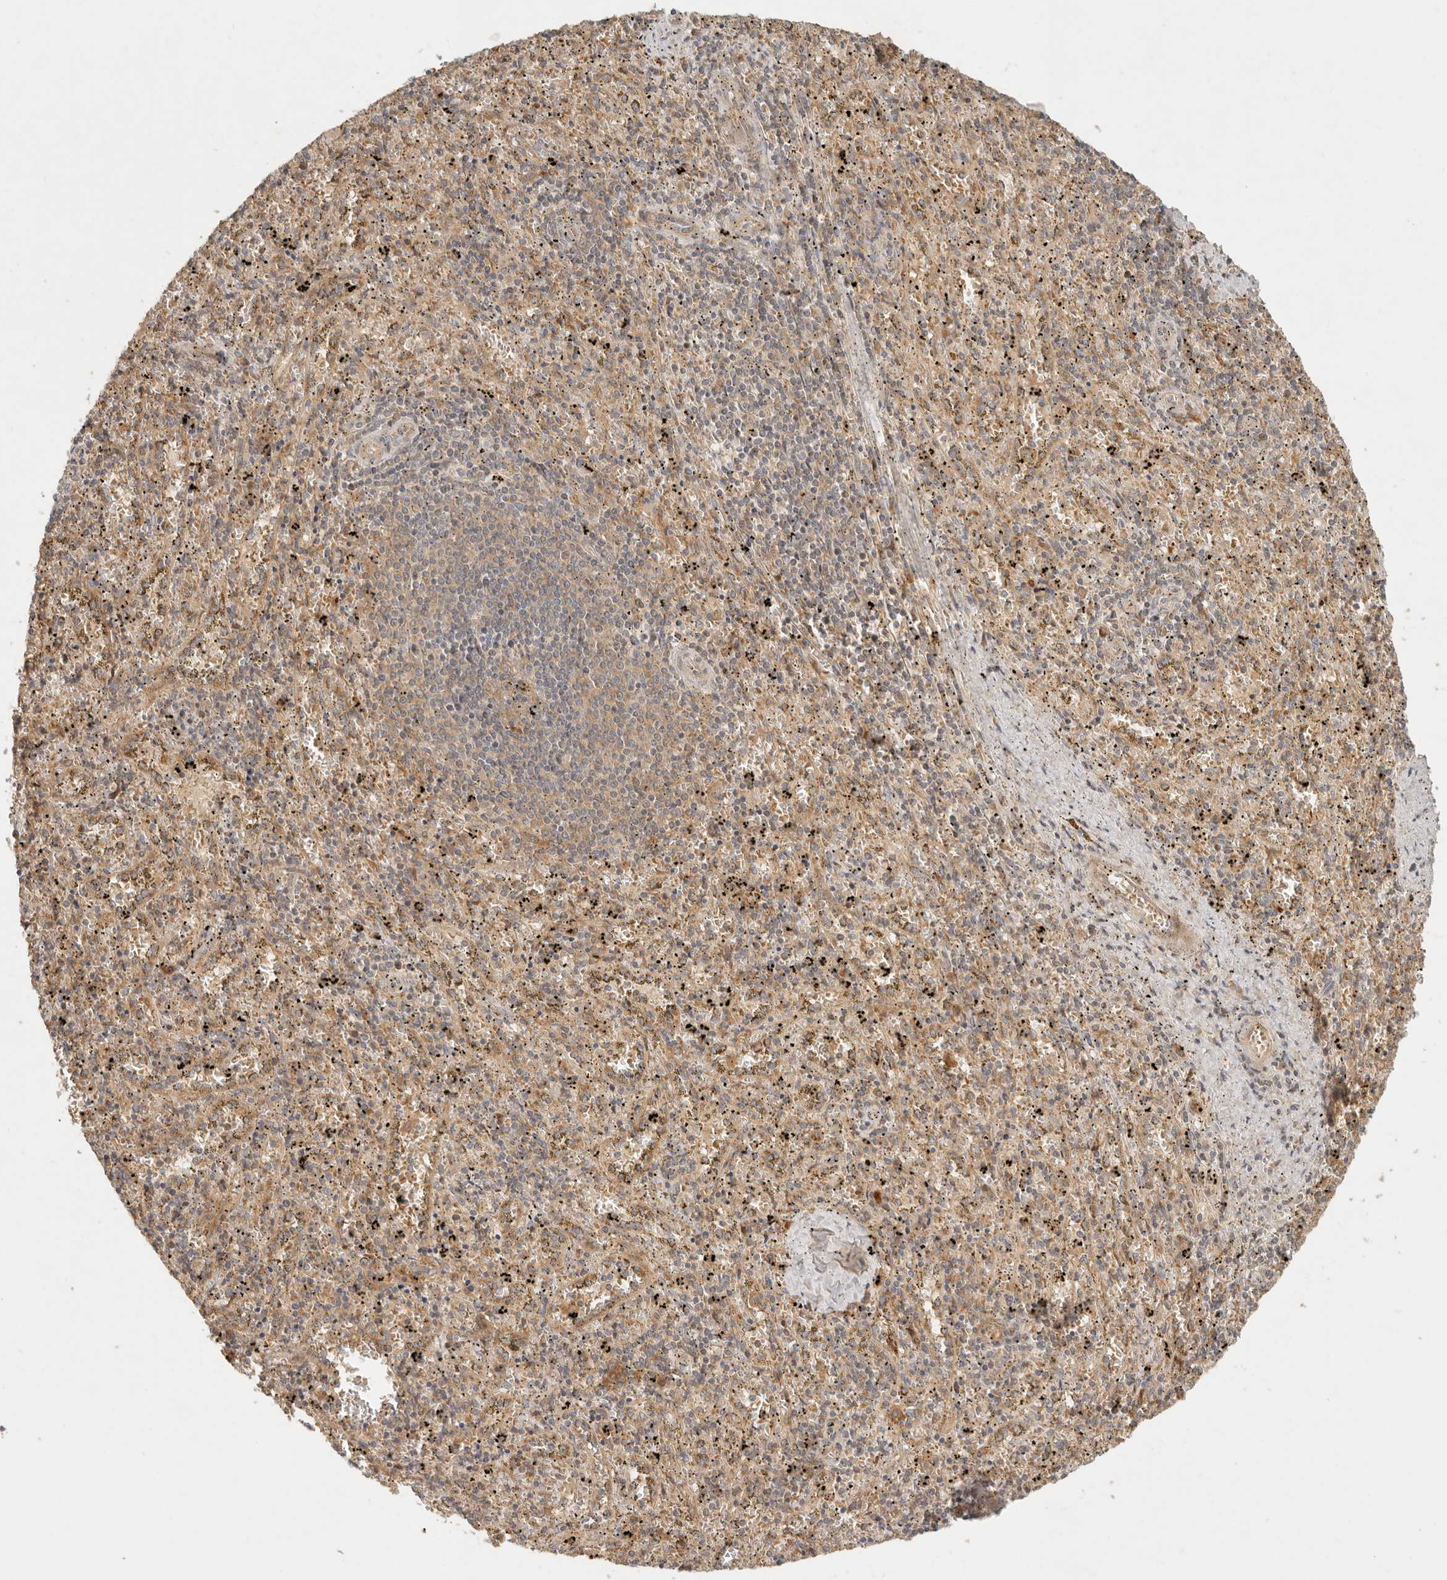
{"staining": {"intensity": "moderate", "quantity": "<25%", "location": "cytoplasmic/membranous"}, "tissue": "spleen", "cell_type": "Cells in red pulp", "image_type": "normal", "snomed": [{"axis": "morphology", "description": "Normal tissue, NOS"}, {"axis": "topography", "description": "Spleen"}], "caption": "Spleen stained with immunohistochemistry displays moderate cytoplasmic/membranous expression in approximately <25% of cells in red pulp.", "gene": "ANKRD61", "patient": {"sex": "male", "age": 11}}